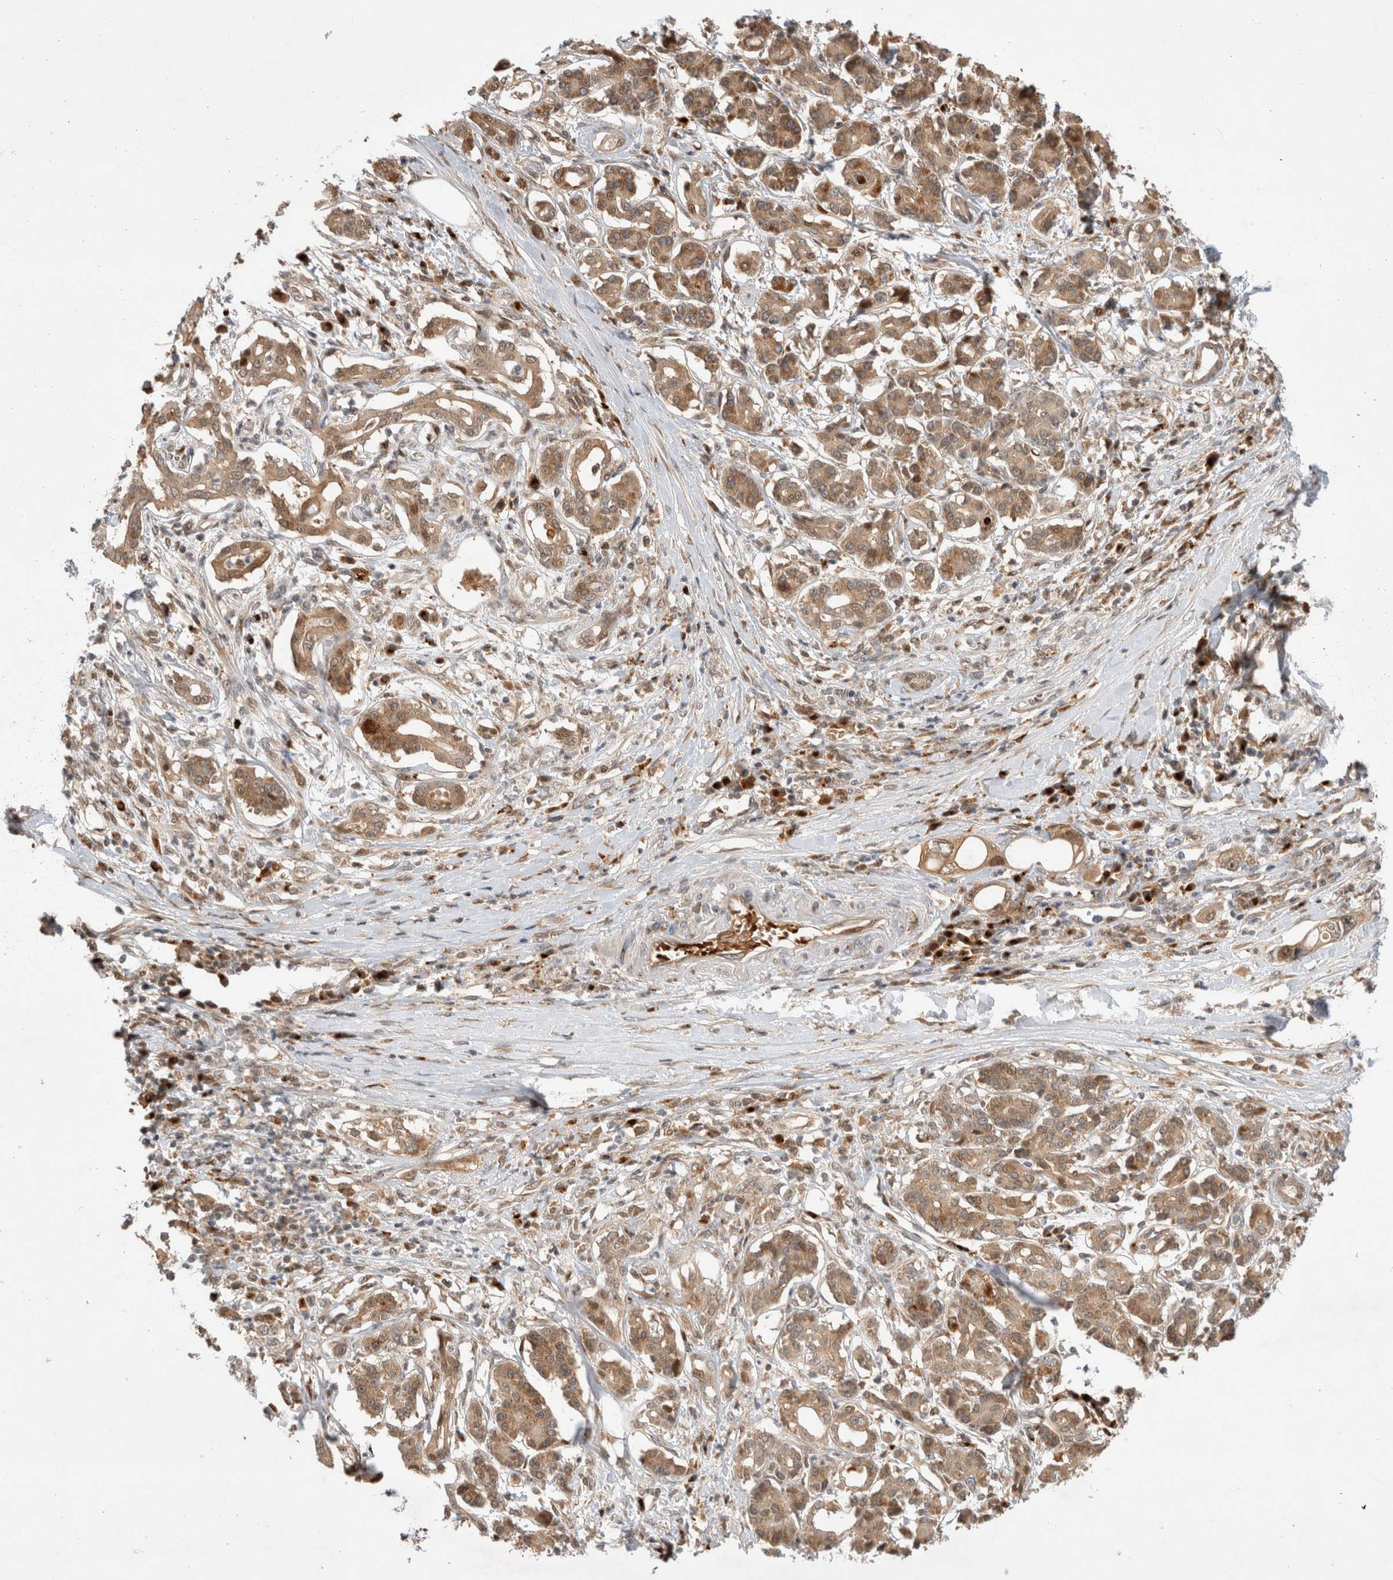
{"staining": {"intensity": "moderate", "quantity": ">75%", "location": "cytoplasmic/membranous,nuclear"}, "tissue": "pancreatic cancer", "cell_type": "Tumor cells", "image_type": "cancer", "snomed": [{"axis": "morphology", "description": "Adenocarcinoma, NOS"}, {"axis": "topography", "description": "Pancreas"}], "caption": "Protein staining displays moderate cytoplasmic/membranous and nuclear positivity in approximately >75% of tumor cells in pancreatic cancer (adenocarcinoma).", "gene": "OTUD6B", "patient": {"sex": "female", "age": 56}}